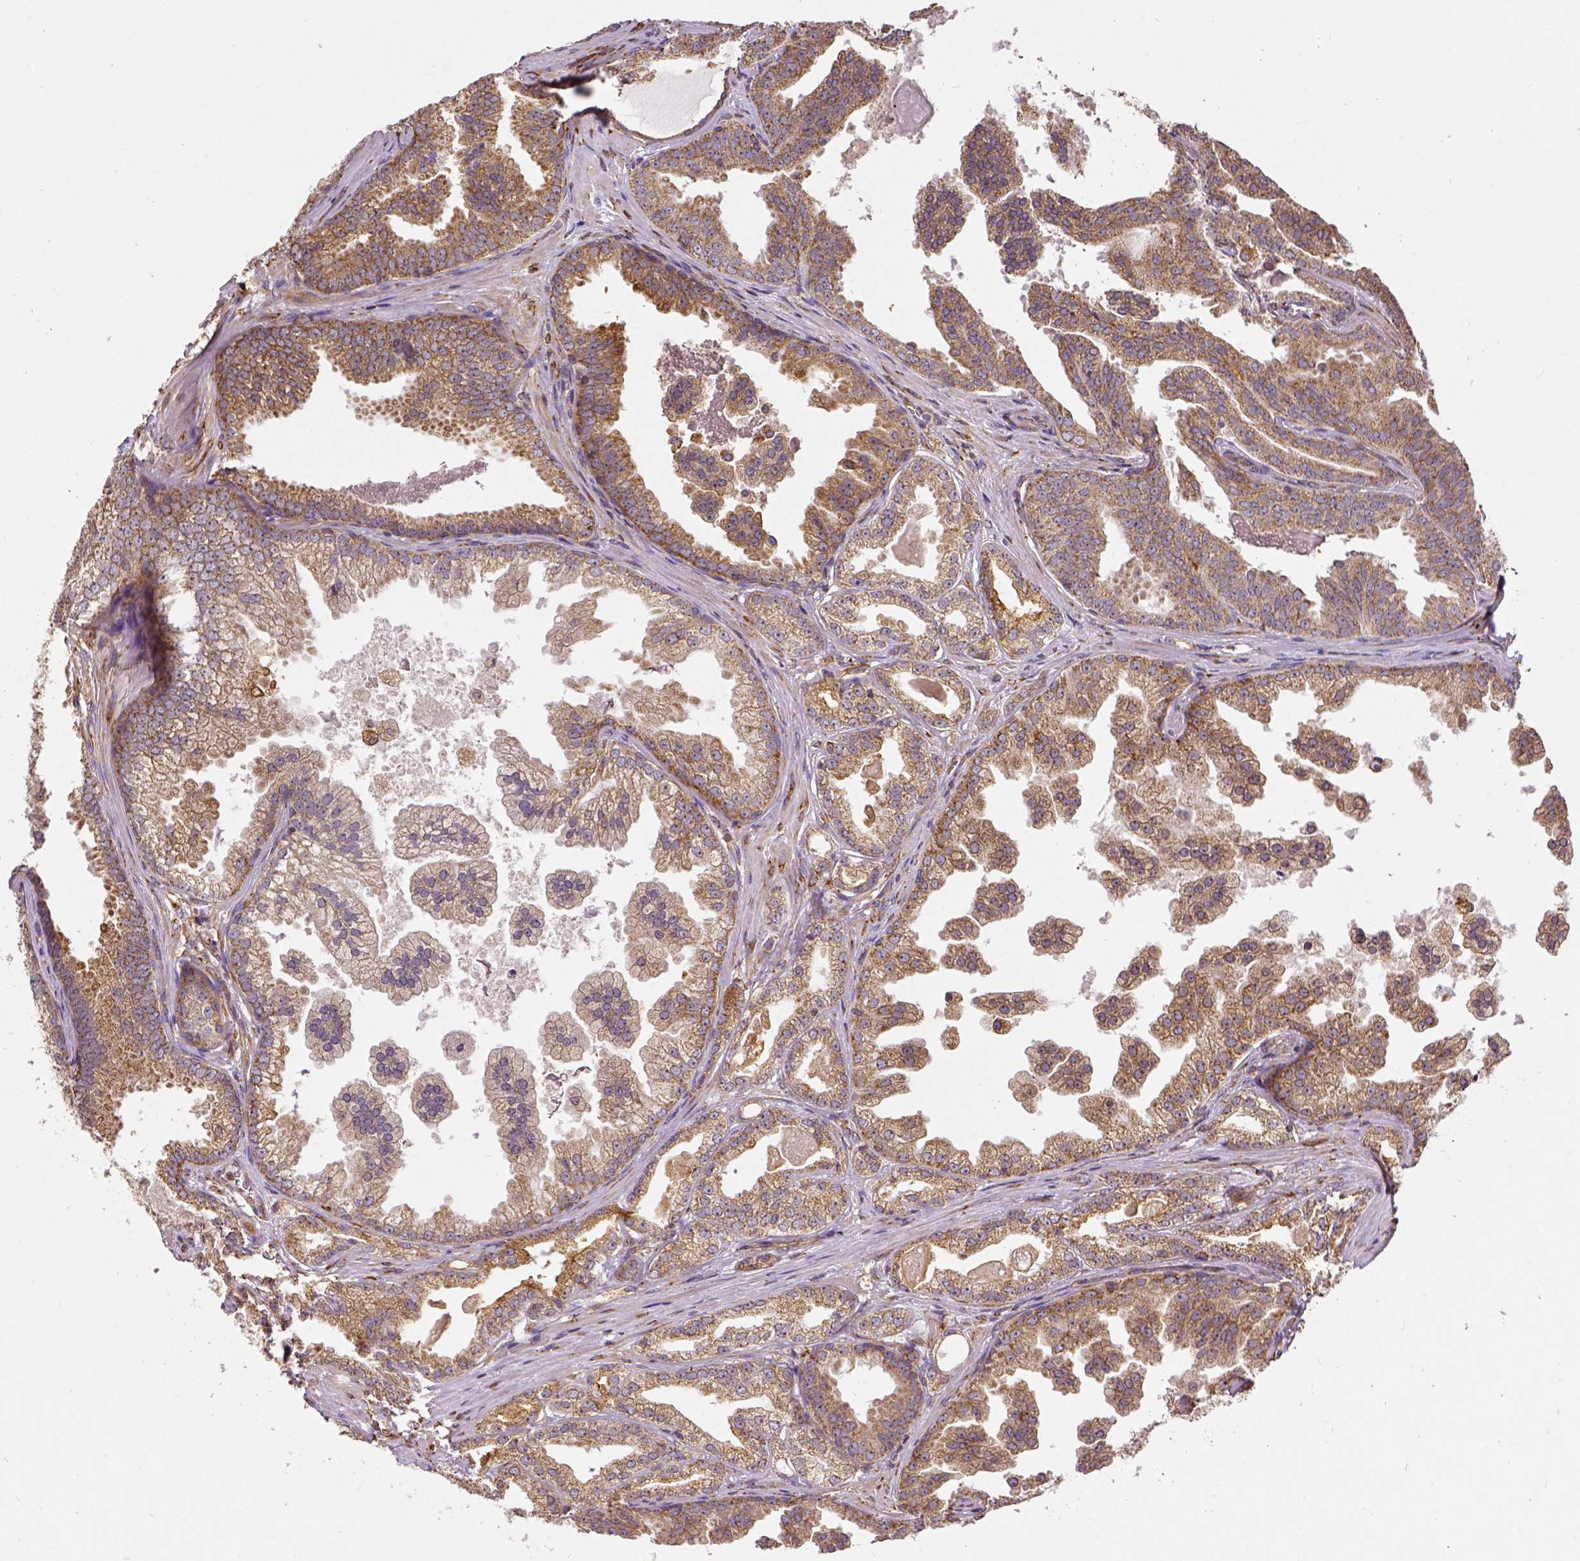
{"staining": {"intensity": "moderate", "quantity": ">75%", "location": "cytoplasmic/membranous"}, "tissue": "prostate cancer", "cell_type": "Tumor cells", "image_type": "cancer", "snomed": [{"axis": "morphology", "description": "Adenocarcinoma, Low grade"}, {"axis": "topography", "description": "Prostate"}], "caption": "Prostate low-grade adenocarcinoma stained for a protein (brown) displays moderate cytoplasmic/membranous positive positivity in about >75% of tumor cells.", "gene": "MTDH", "patient": {"sex": "male", "age": 65}}